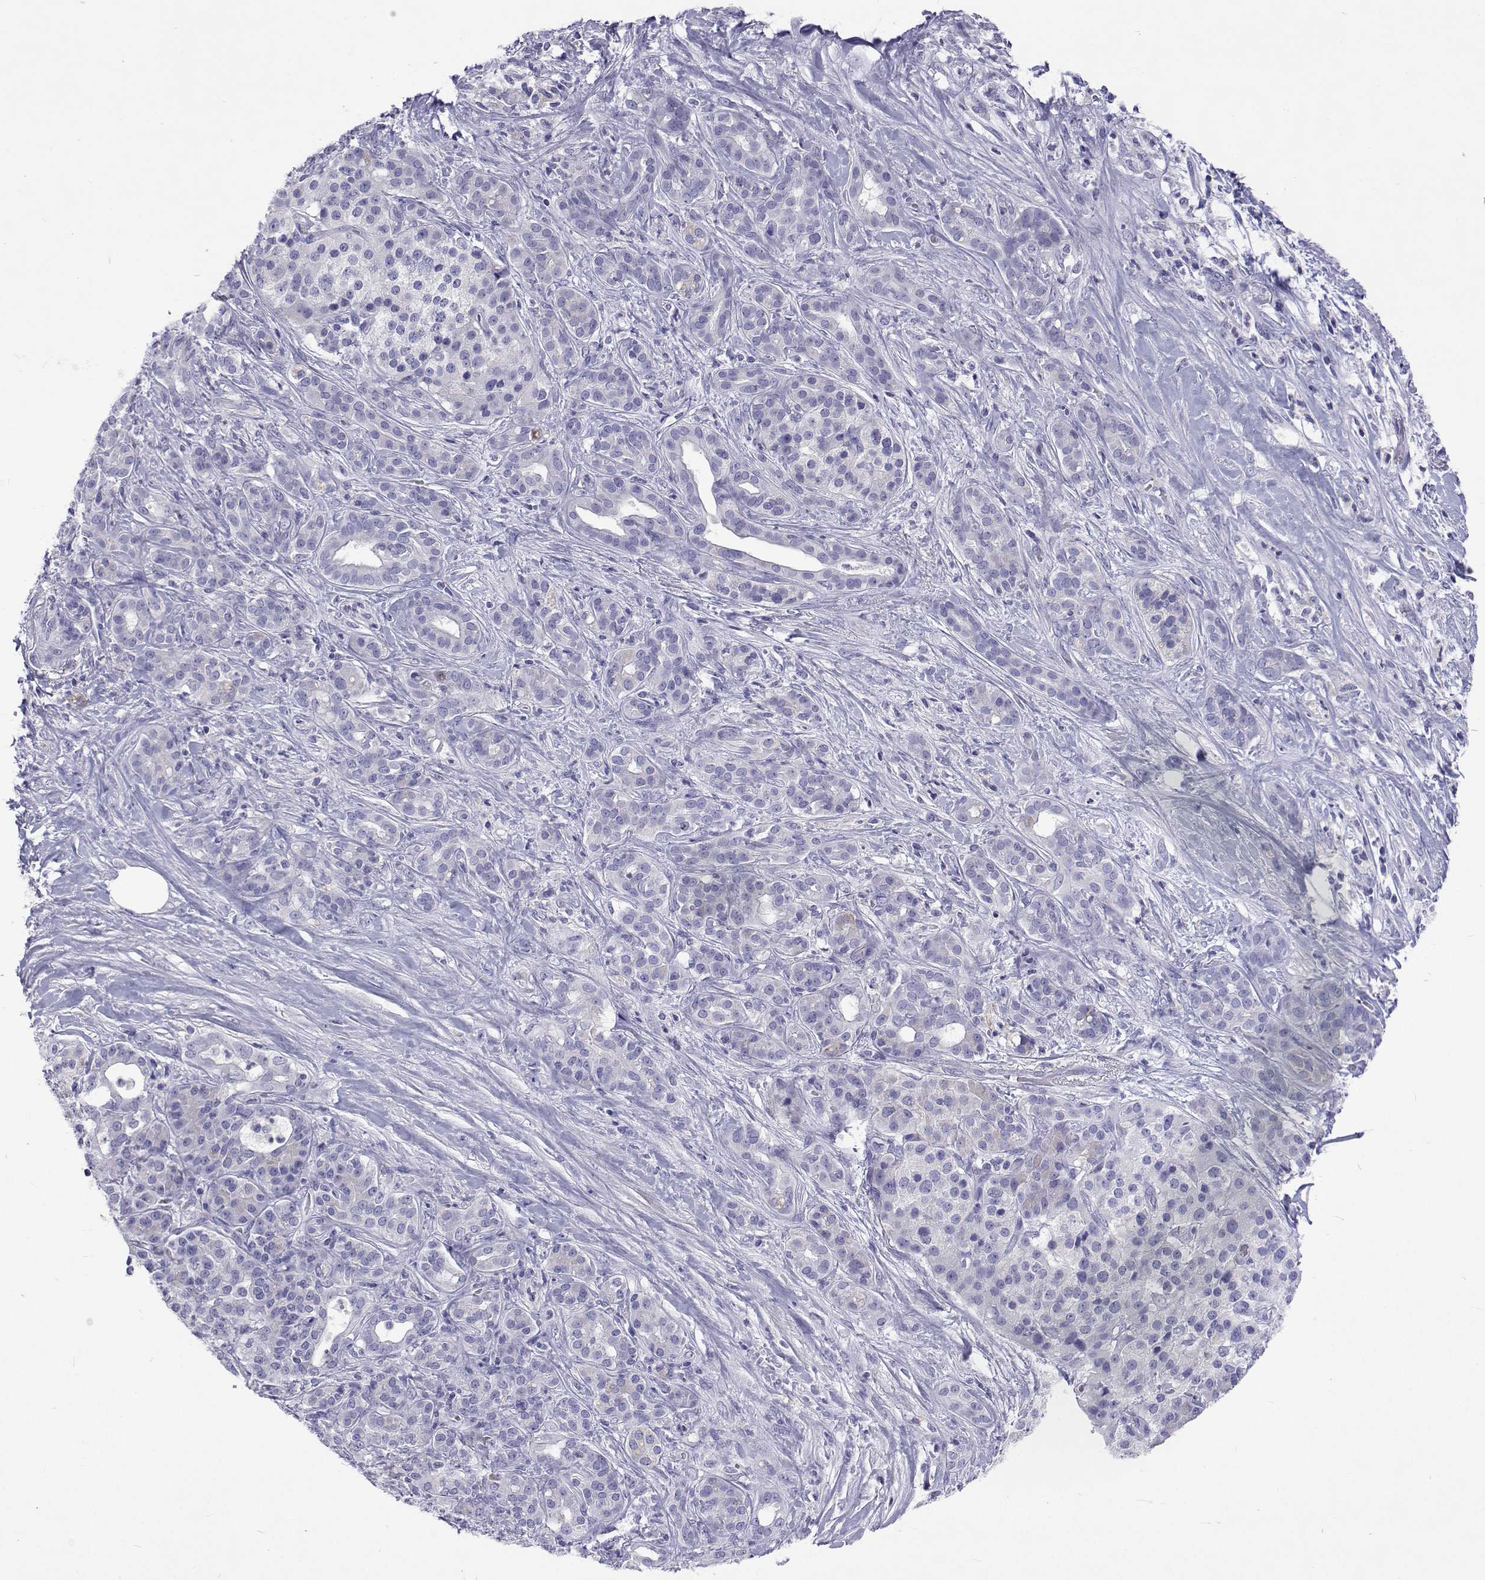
{"staining": {"intensity": "negative", "quantity": "none", "location": "none"}, "tissue": "pancreatic cancer", "cell_type": "Tumor cells", "image_type": "cancer", "snomed": [{"axis": "morphology", "description": "Normal tissue, NOS"}, {"axis": "morphology", "description": "Inflammation, NOS"}, {"axis": "morphology", "description": "Adenocarcinoma, NOS"}, {"axis": "topography", "description": "Pancreas"}], "caption": "Human adenocarcinoma (pancreatic) stained for a protein using immunohistochemistry (IHC) exhibits no staining in tumor cells.", "gene": "UMODL1", "patient": {"sex": "male", "age": 57}}